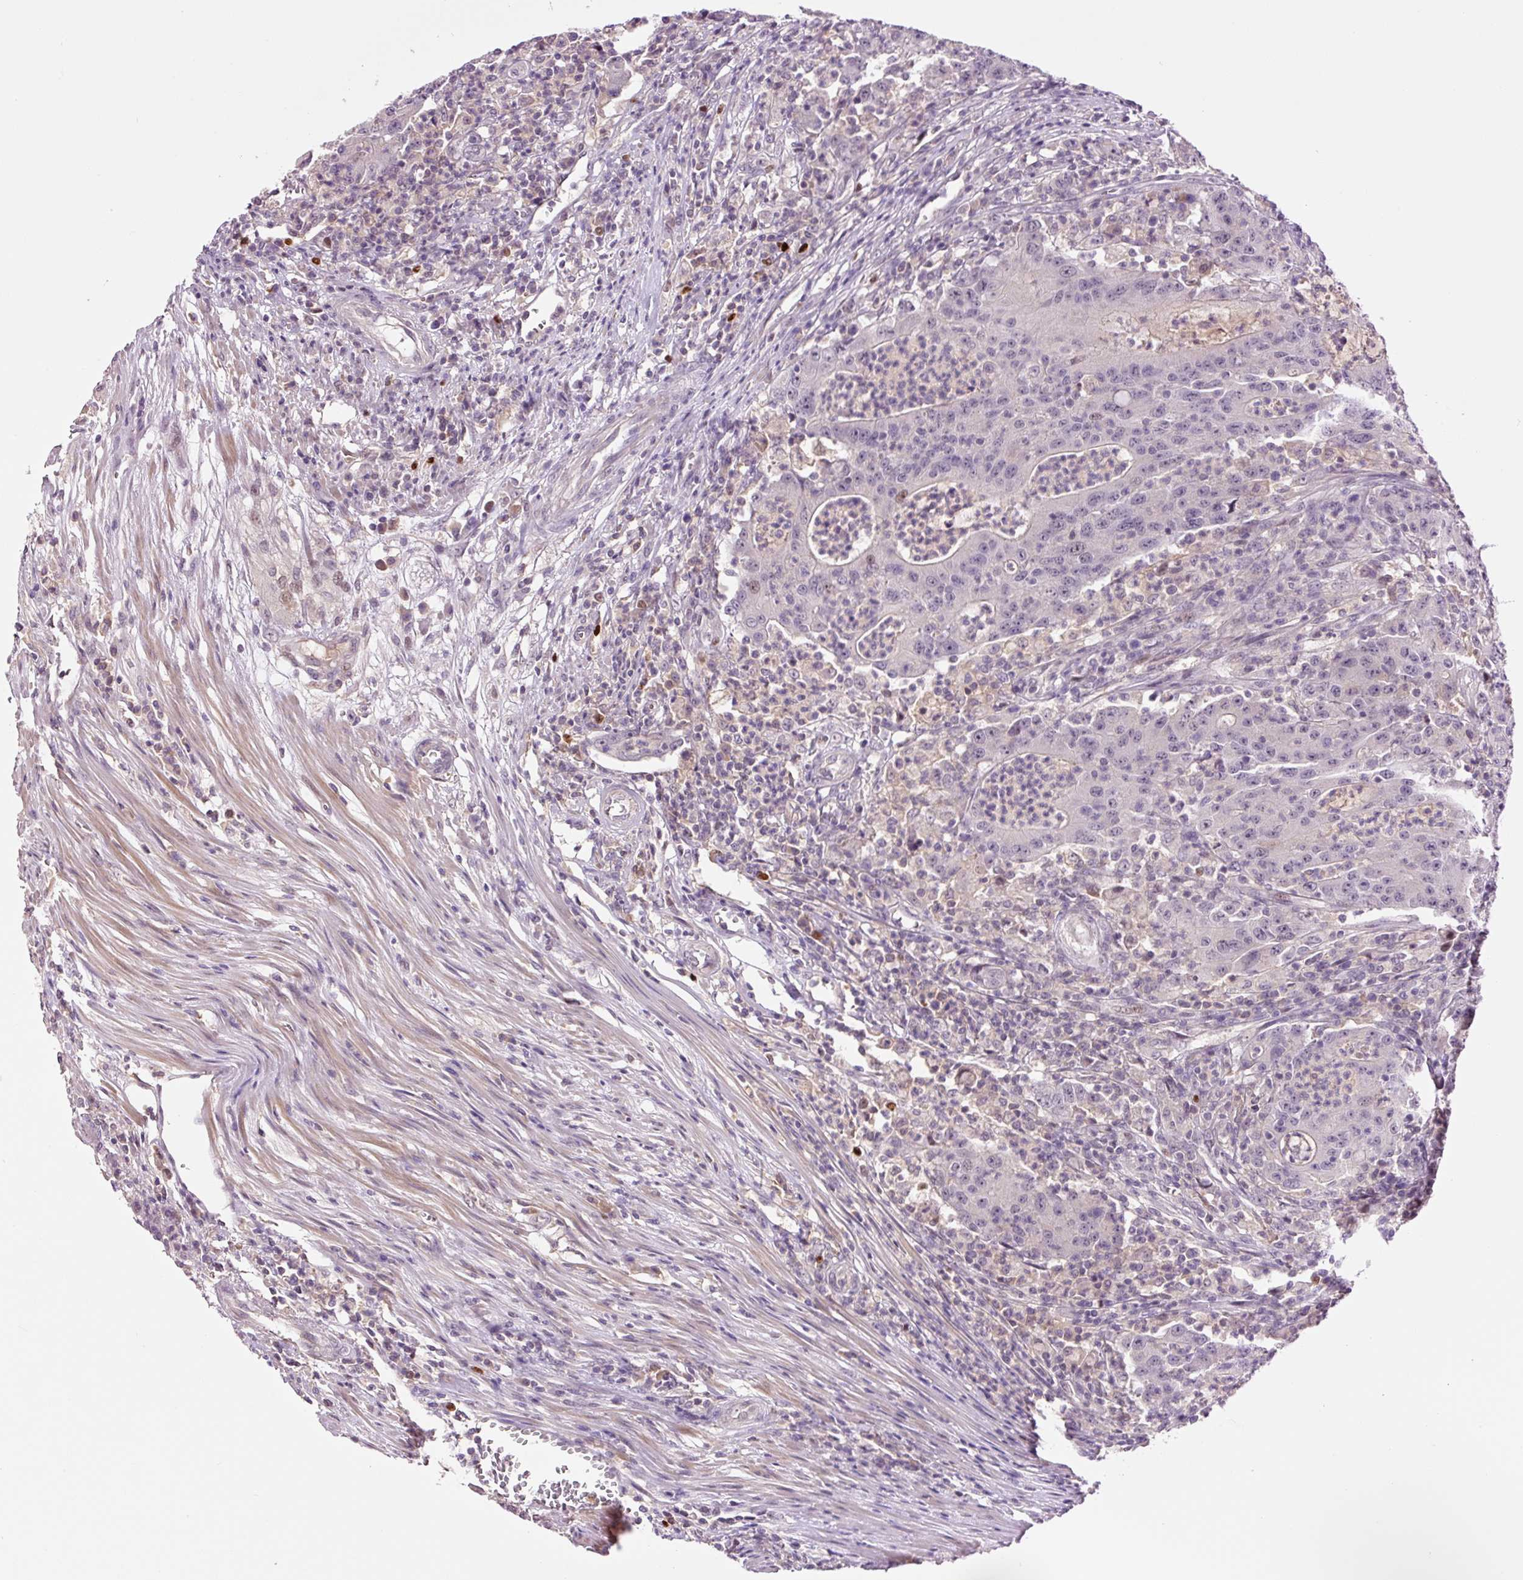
{"staining": {"intensity": "negative", "quantity": "none", "location": "none"}, "tissue": "colorectal cancer", "cell_type": "Tumor cells", "image_type": "cancer", "snomed": [{"axis": "morphology", "description": "Adenocarcinoma, NOS"}, {"axis": "topography", "description": "Colon"}], "caption": "A high-resolution micrograph shows immunohistochemistry (IHC) staining of colorectal cancer (adenocarcinoma), which displays no significant staining in tumor cells. (DAB (3,3'-diaminobenzidine) immunohistochemistry with hematoxylin counter stain).", "gene": "DPPA4", "patient": {"sex": "male", "age": 83}}